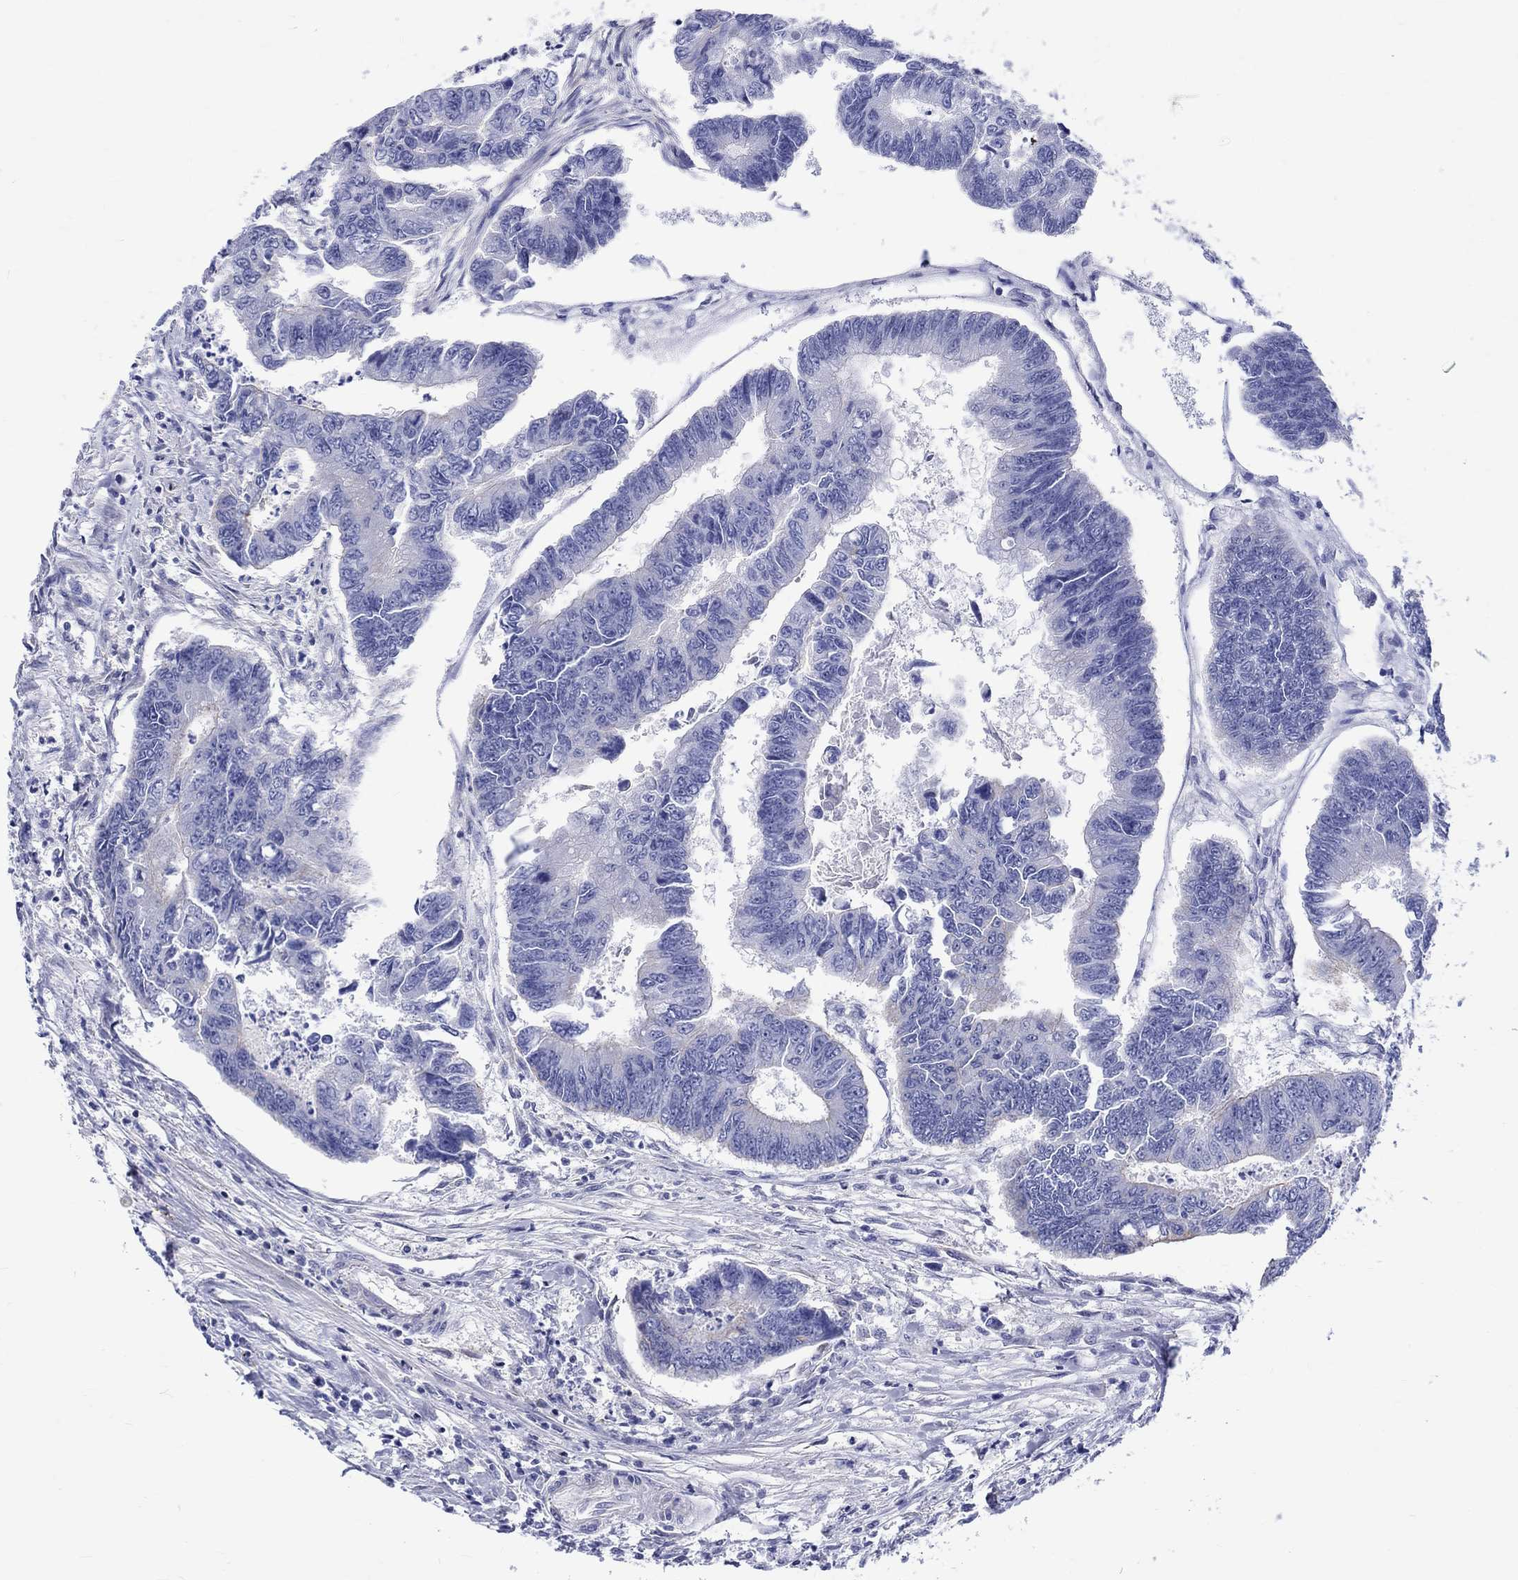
{"staining": {"intensity": "negative", "quantity": "none", "location": "none"}, "tissue": "colorectal cancer", "cell_type": "Tumor cells", "image_type": "cancer", "snomed": [{"axis": "morphology", "description": "Adenocarcinoma, NOS"}, {"axis": "topography", "description": "Colon"}], "caption": "Tumor cells show no significant positivity in colorectal cancer (adenocarcinoma).", "gene": "SH2D7", "patient": {"sex": "female", "age": 65}}